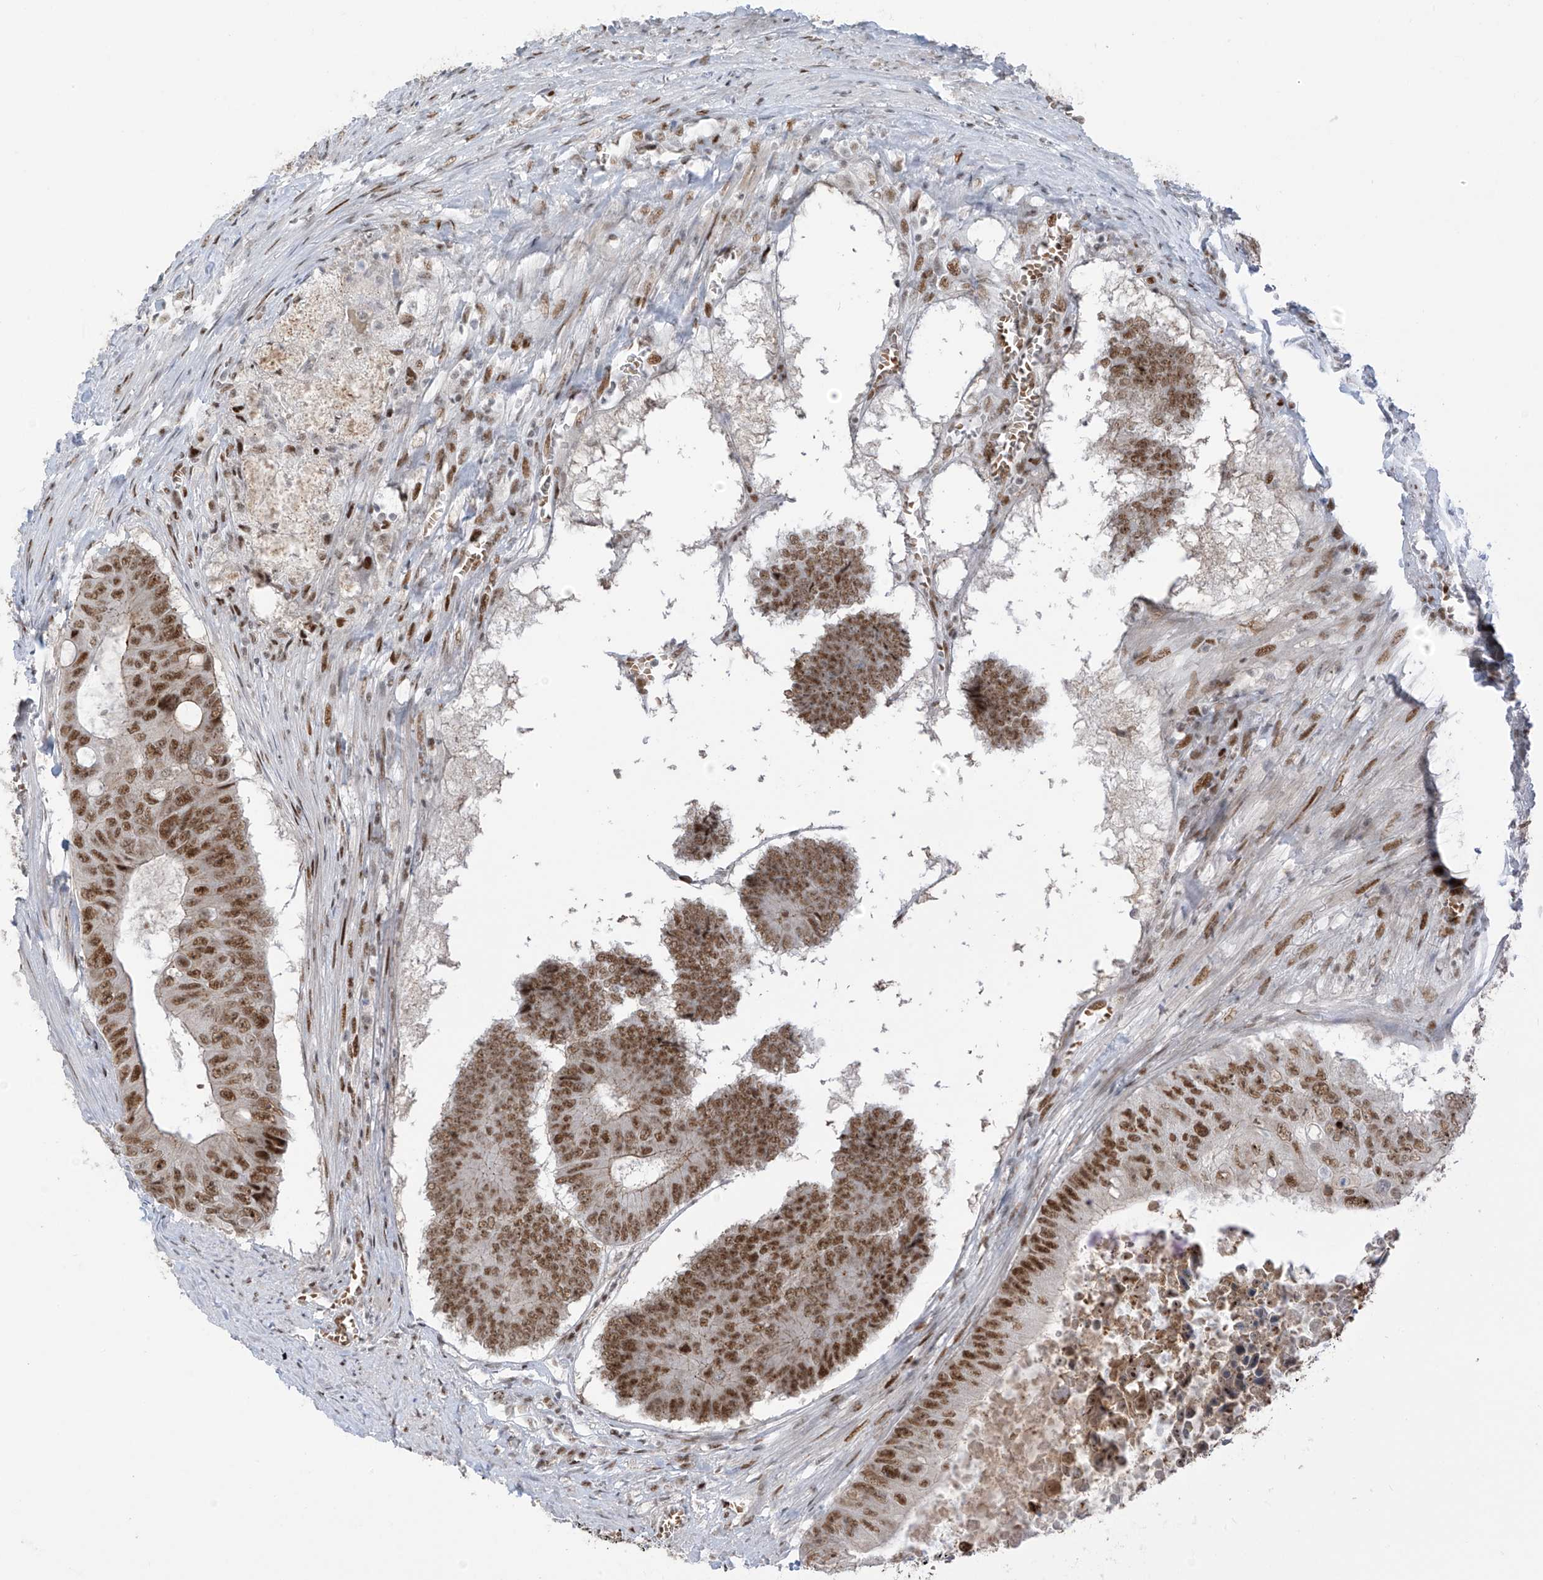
{"staining": {"intensity": "strong", "quantity": ">75%", "location": "nuclear"}, "tissue": "colorectal cancer", "cell_type": "Tumor cells", "image_type": "cancer", "snomed": [{"axis": "morphology", "description": "Adenocarcinoma, NOS"}, {"axis": "topography", "description": "Colon"}], "caption": "Protein expression by immunohistochemistry displays strong nuclear expression in approximately >75% of tumor cells in adenocarcinoma (colorectal). The protein is stained brown, and the nuclei are stained in blue (DAB (3,3'-diaminobenzidine) IHC with brightfield microscopy, high magnification).", "gene": "ZCWPW2", "patient": {"sex": "male", "age": 87}}